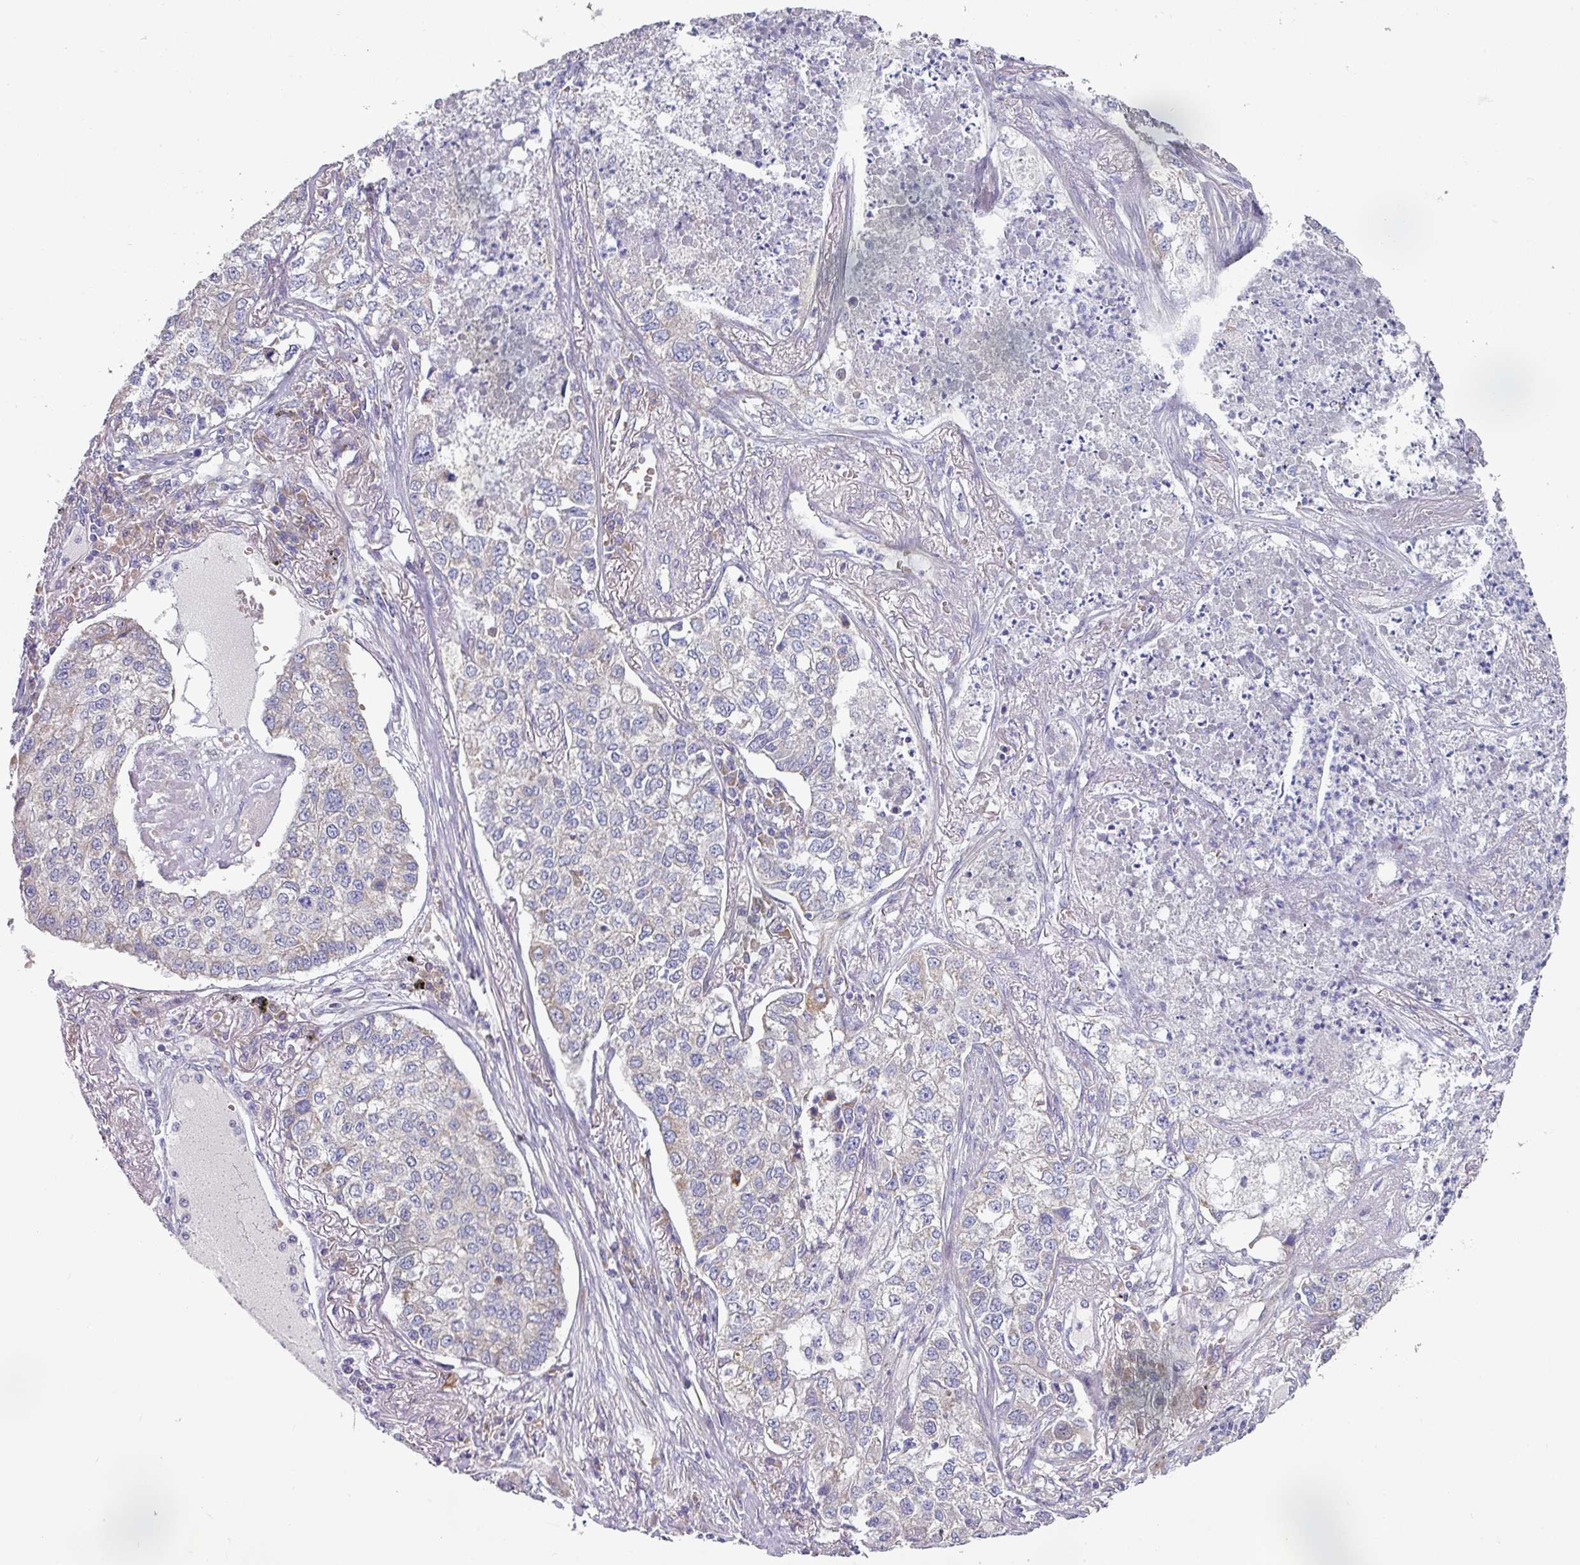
{"staining": {"intensity": "negative", "quantity": "none", "location": "none"}, "tissue": "lung cancer", "cell_type": "Tumor cells", "image_type": "cancer", "snomed": [{"axis": "morphology", "description": "Adenocarcinoma, NOS"}, {"axis": "topography", "description": "Lung"}], "caption": "A high-resolution image shows IHC staining of lung cancer (adenocarcinoma), which reveals no significant staining in tumor cells.", "gene": "PYROXD2", "patient": {"sex": "male", "age": 49}}